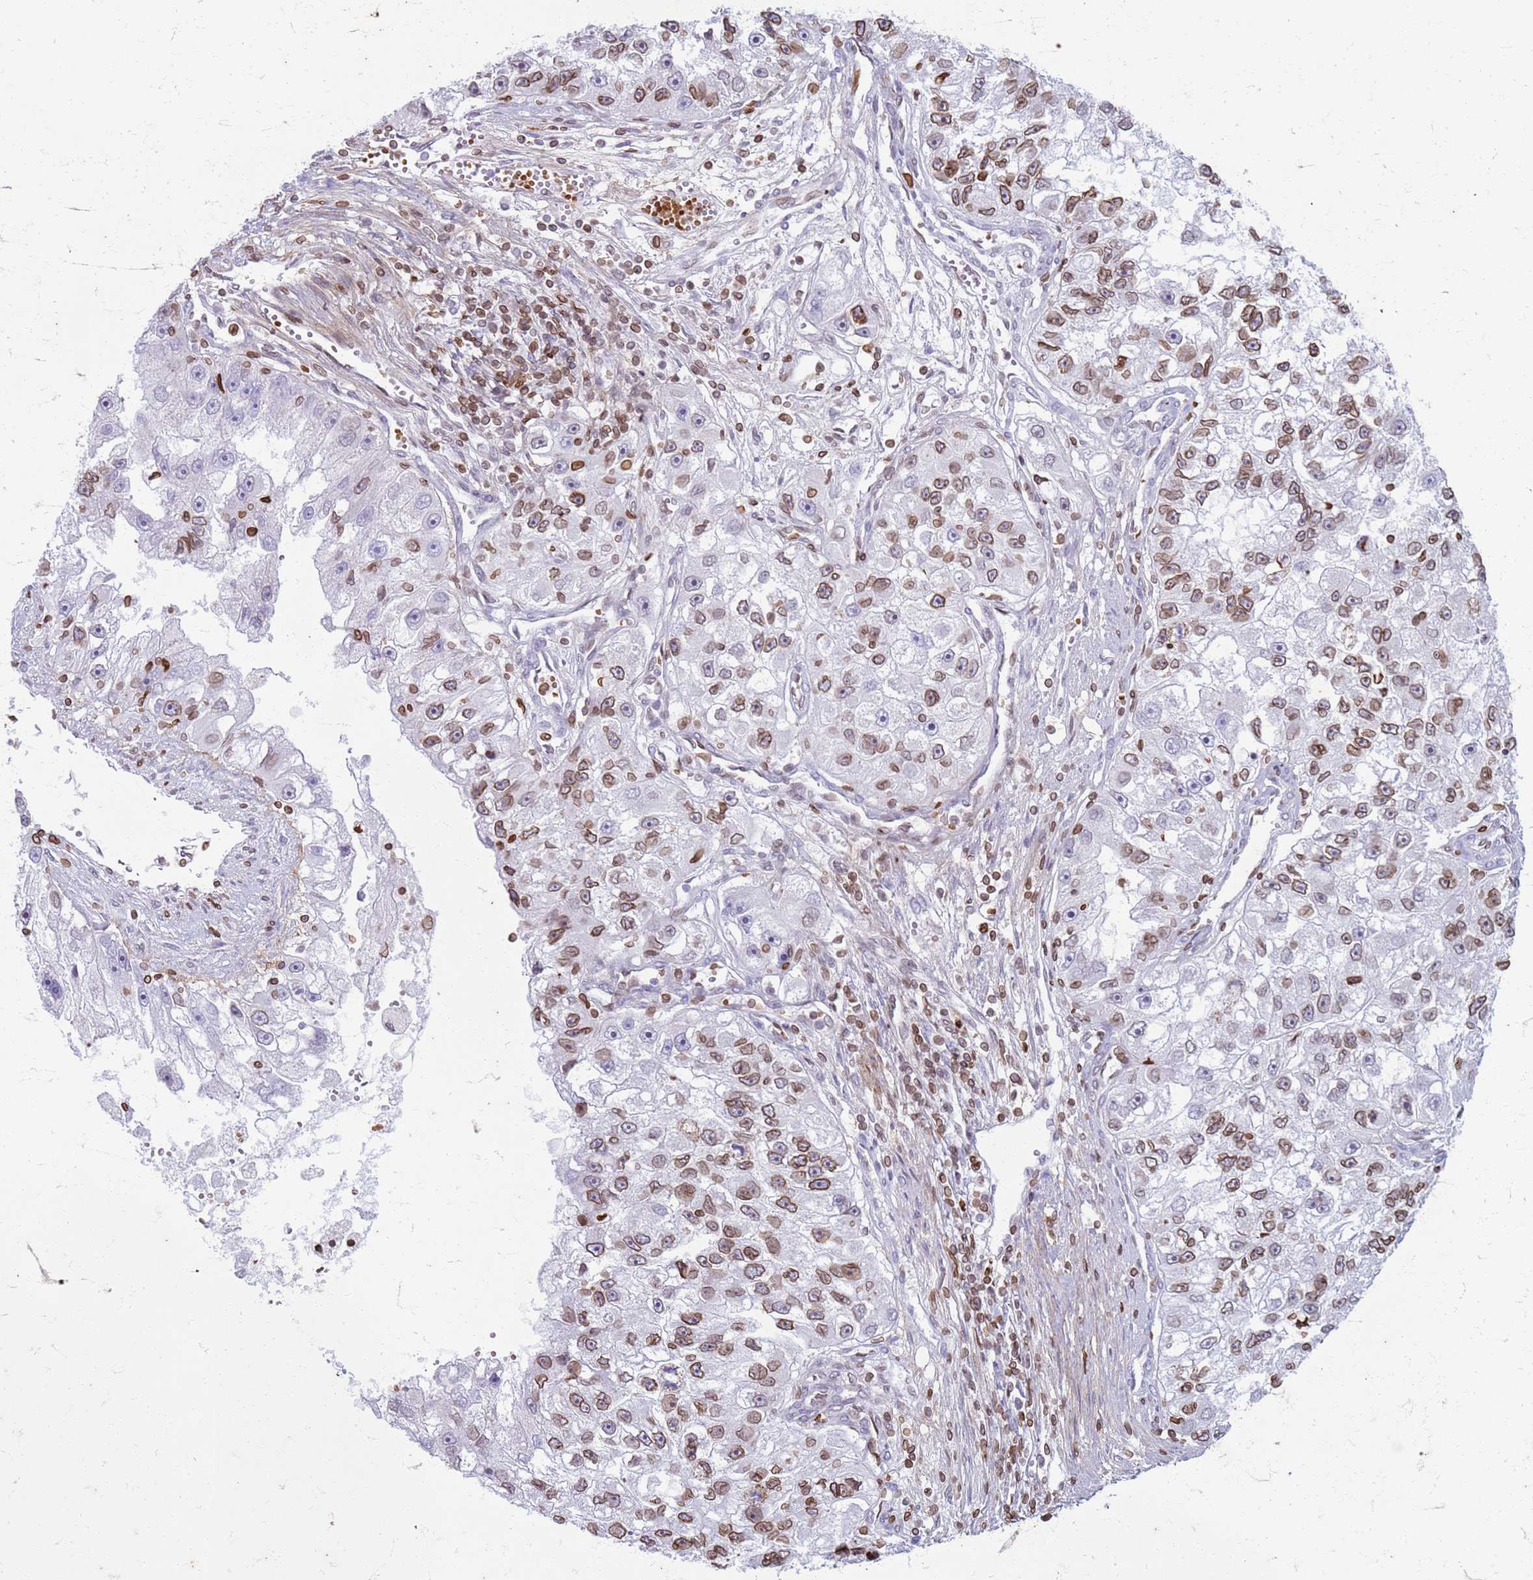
{"staining": {"intensity": "moderate", "quantity": ">75%", "location": "cytoplasmic/membranous,nuclear"}, "tissue": "renal cancer", "cell_type": "Tumor cells", "image_type": "cancer", "snomed": [{"axis": "morphology", "description": "Adenocarcinoma, NOS"}, {"axis": "topography", "description": "Kidney"}], "caption": "There is medium levels of moderate cytoplasmic/membranous and nuclear staining in tumor cells of renal cancer, as demonstrated by immunohistochemical staining (brown color).", "gene": "METTL25B", "patient": {"sex": "male", "age": 63}}